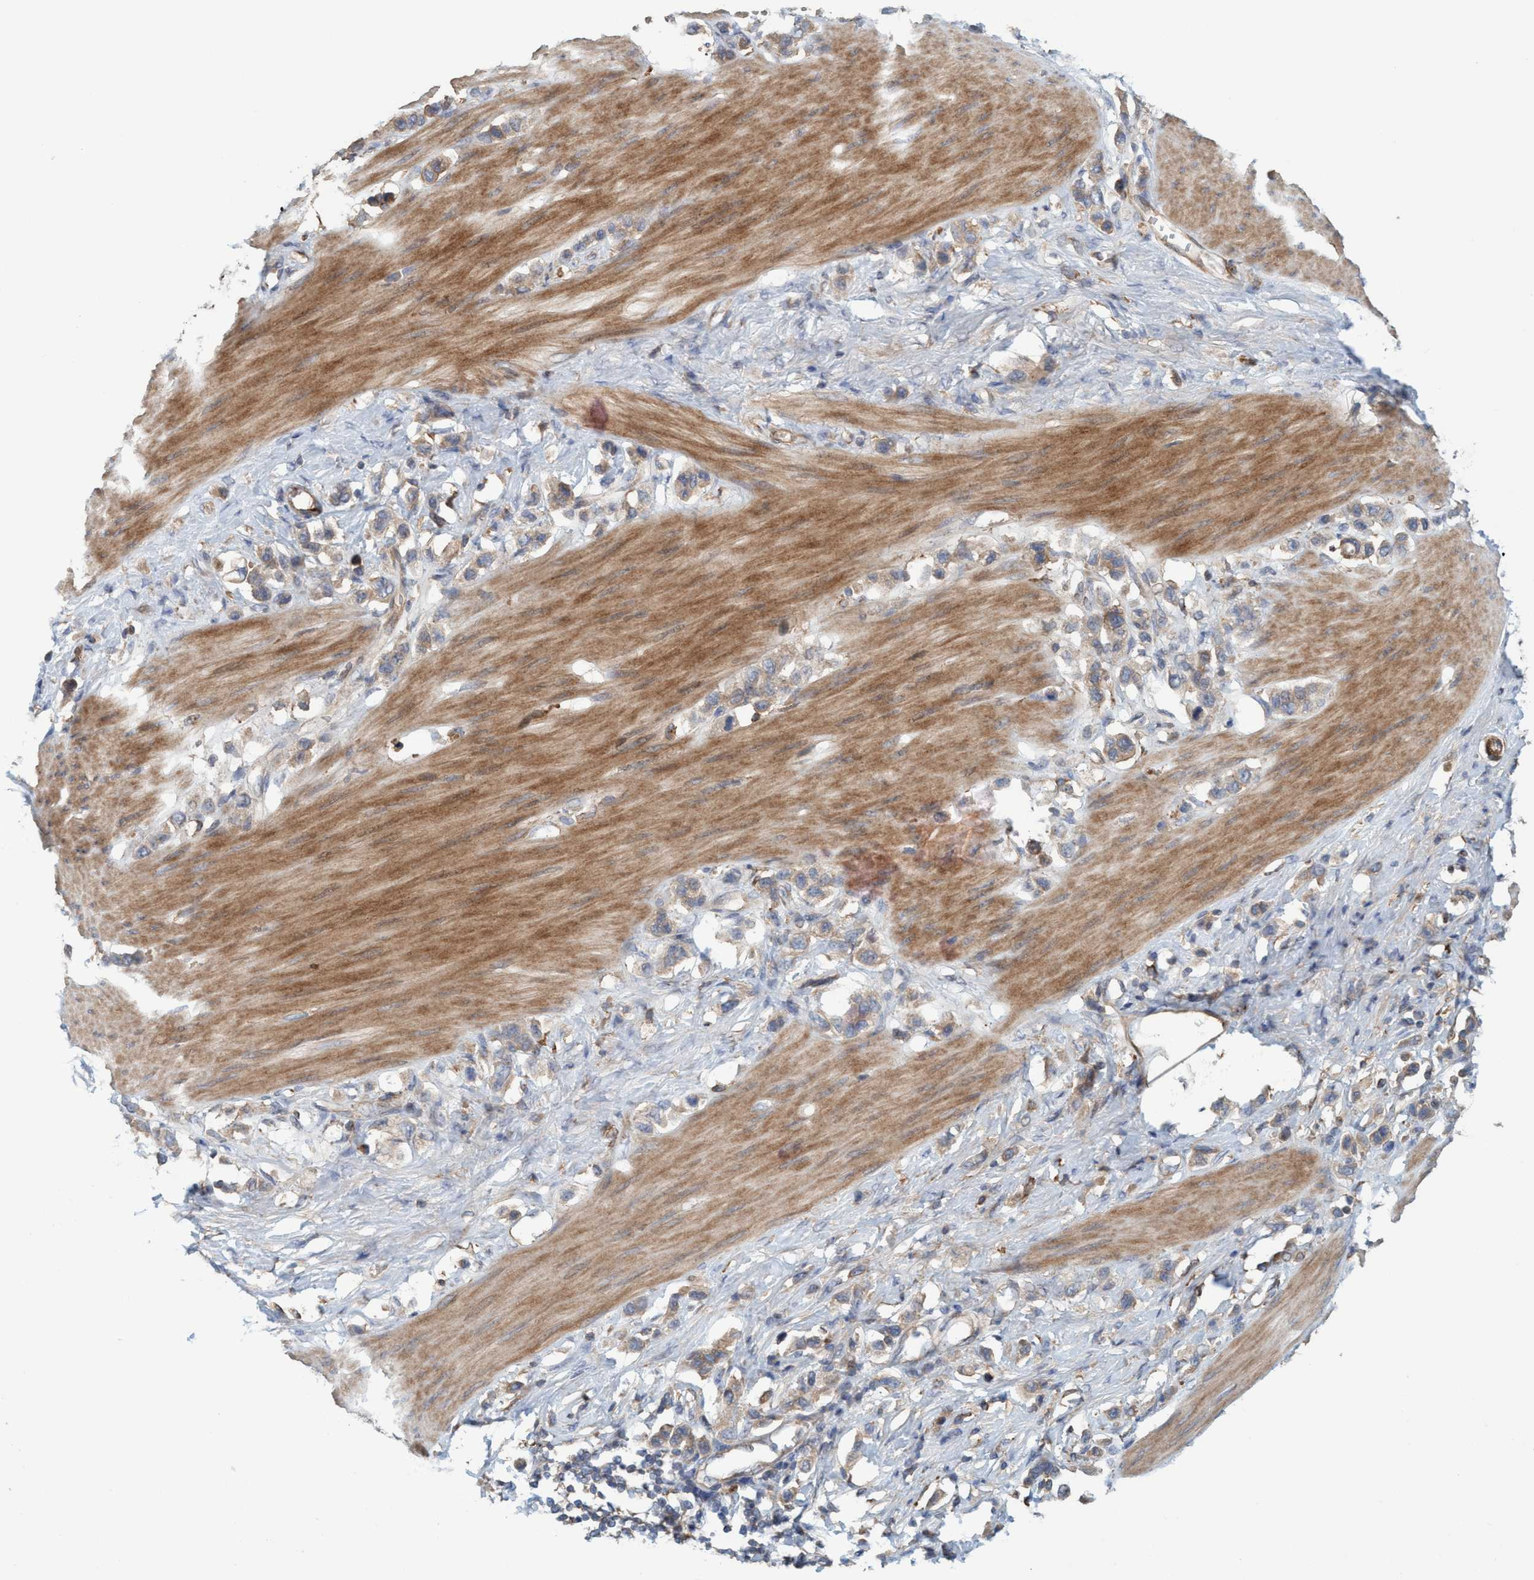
{"staining": {"intensity": "weak", "quantity": ">75%", "location": "cytoplasmic/membranous"}, "tissue": "stomach cancer", "cell_type": "Tumor cells", "image_type": "cancer", "snomed": [{"axis": "morphology", "description": "Adenocarcinoma, NOS"}, {"axis": "topography", "description": "Stomach"}], "caption": "IHC (DAB) staining of human stomach cancer (adenocarcinoma) displays weak cytoplasmic/membranous protein expression in approximately >75% of tumor cells. The protein is stained brown, and the nuclei are stained in blue (DAB (3,3'-diaminobenzidine) IHC with brightfield microscopy, high magnification).", "gene": "SPECC1", "patient": {"sex": "female", "age": 65}}